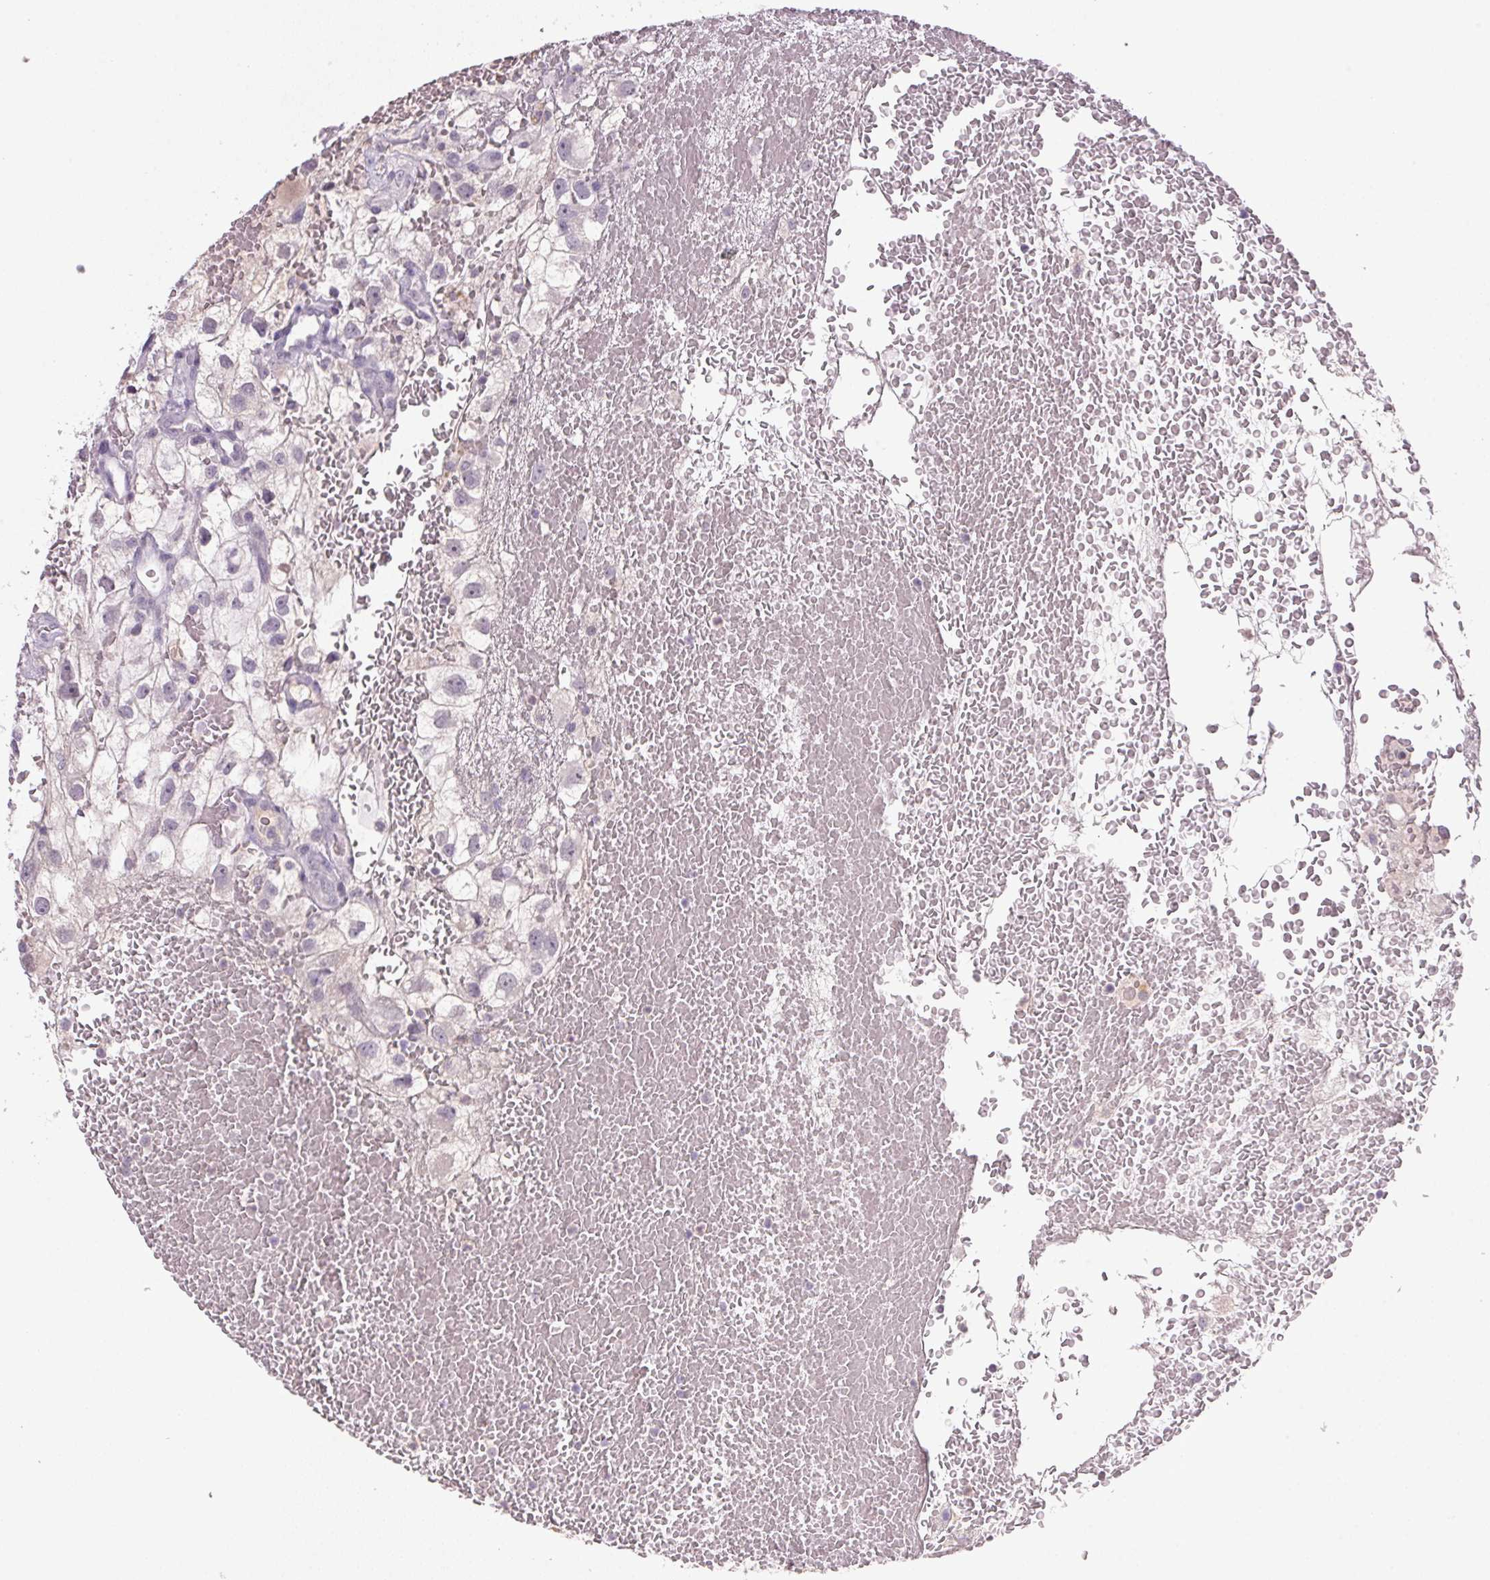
{"staining": {"intensity": "negative", "quantity": "none", "location": "none"}, "tissue": "renal cancer", "cell_type": "Tumor cells", "image_type": "cancer", "snomed": [{"axis": "morphology", "description": "Adenocarcinoma, NOS"}, {"axis": "topography", "description": "Kidney"}], "caption": "Immunohistochemistry image of neoplastic tissue: adenocarcinoma (renal) stained with DAB demonstrates no significant protein positivity in tumor cells.", "gene": "TRDN", "patient": {"sex": "male", "age": 59}}